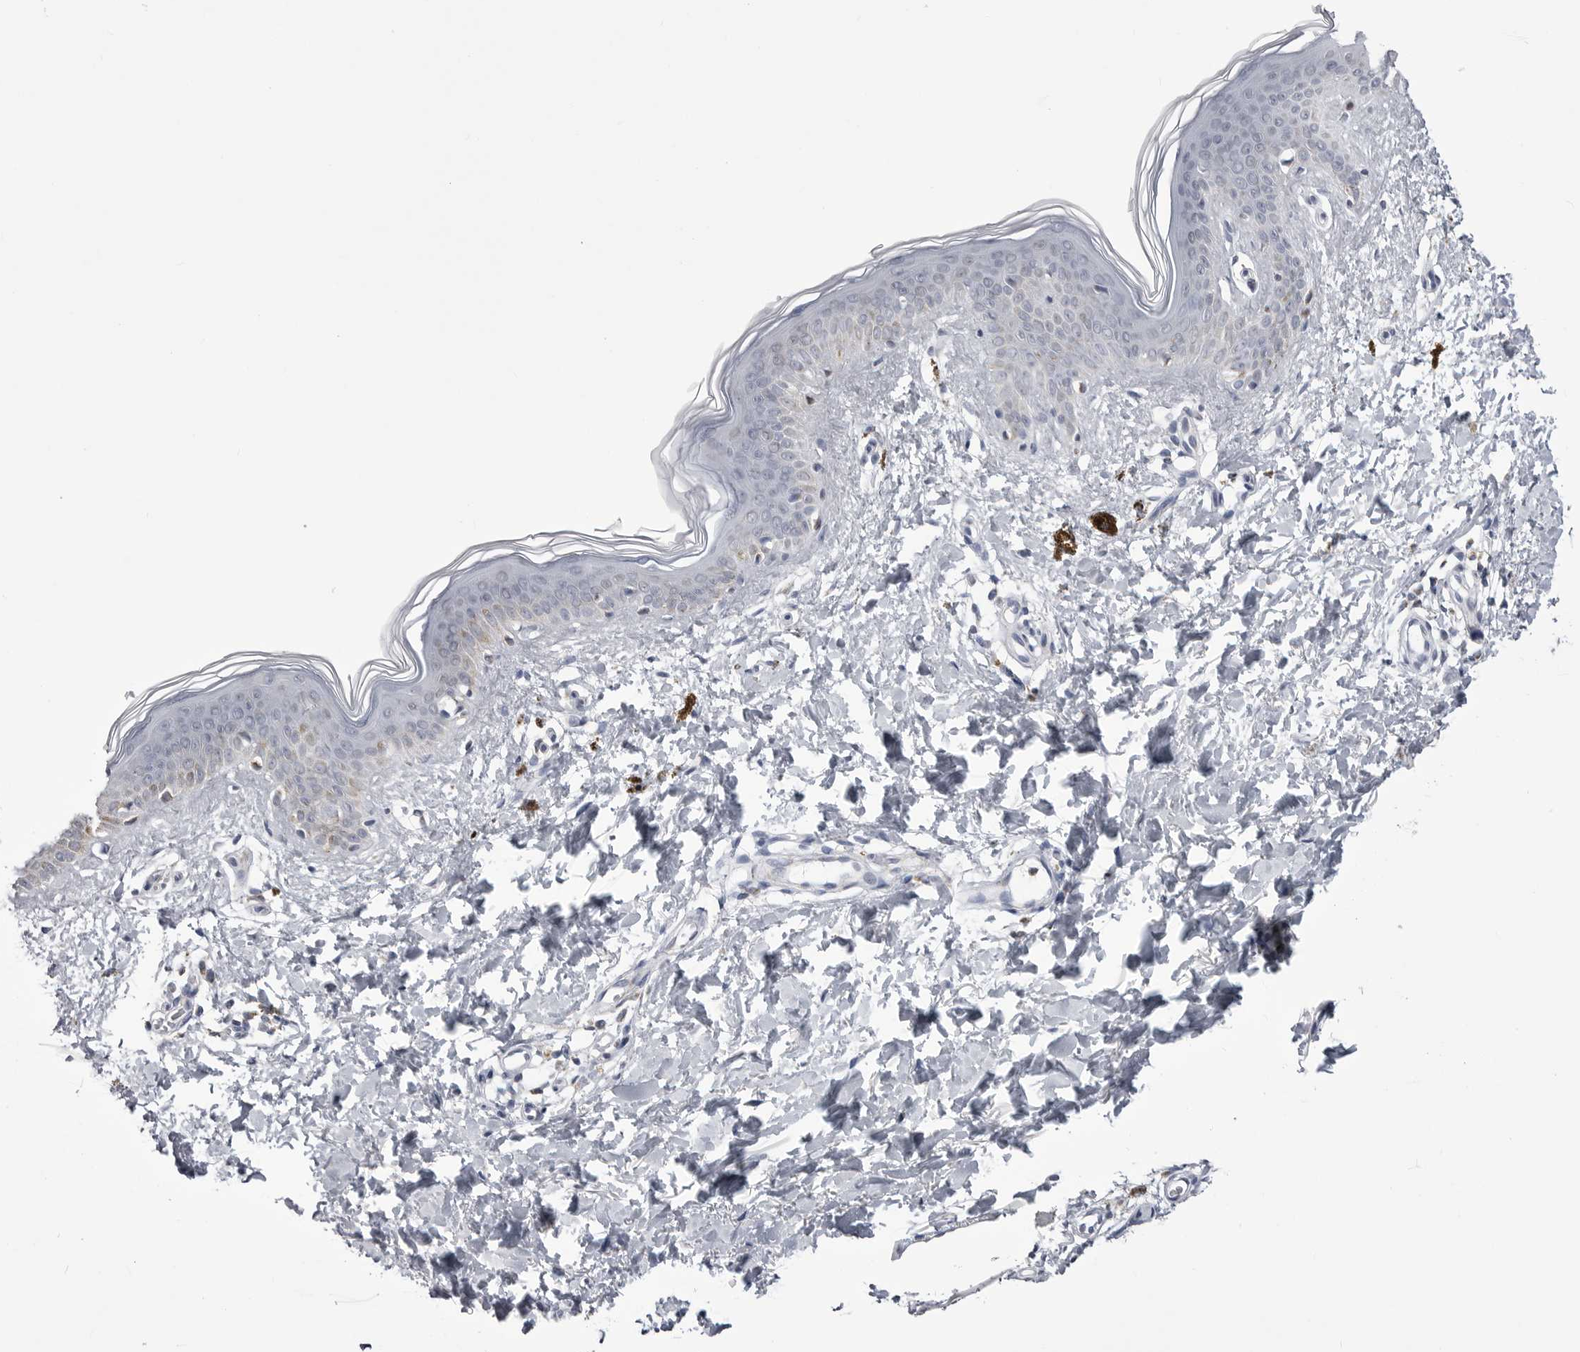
{"staining": {"intensity": "negative", "quantity": "none", "location": "none"}, "tissue": "skin", "cell_type": "Fibroblasts", "image_type": "normal", "snomed": [{"axis": "morphology", "description": "Normal tissue, NOS"}, {"axis": "topography", "description": "Skin"}], "caption": "Fibroblasts show no significant positivity in unremarkable skin.", "gene": "FH", "patient": {"sex": "female", "age": 46}}